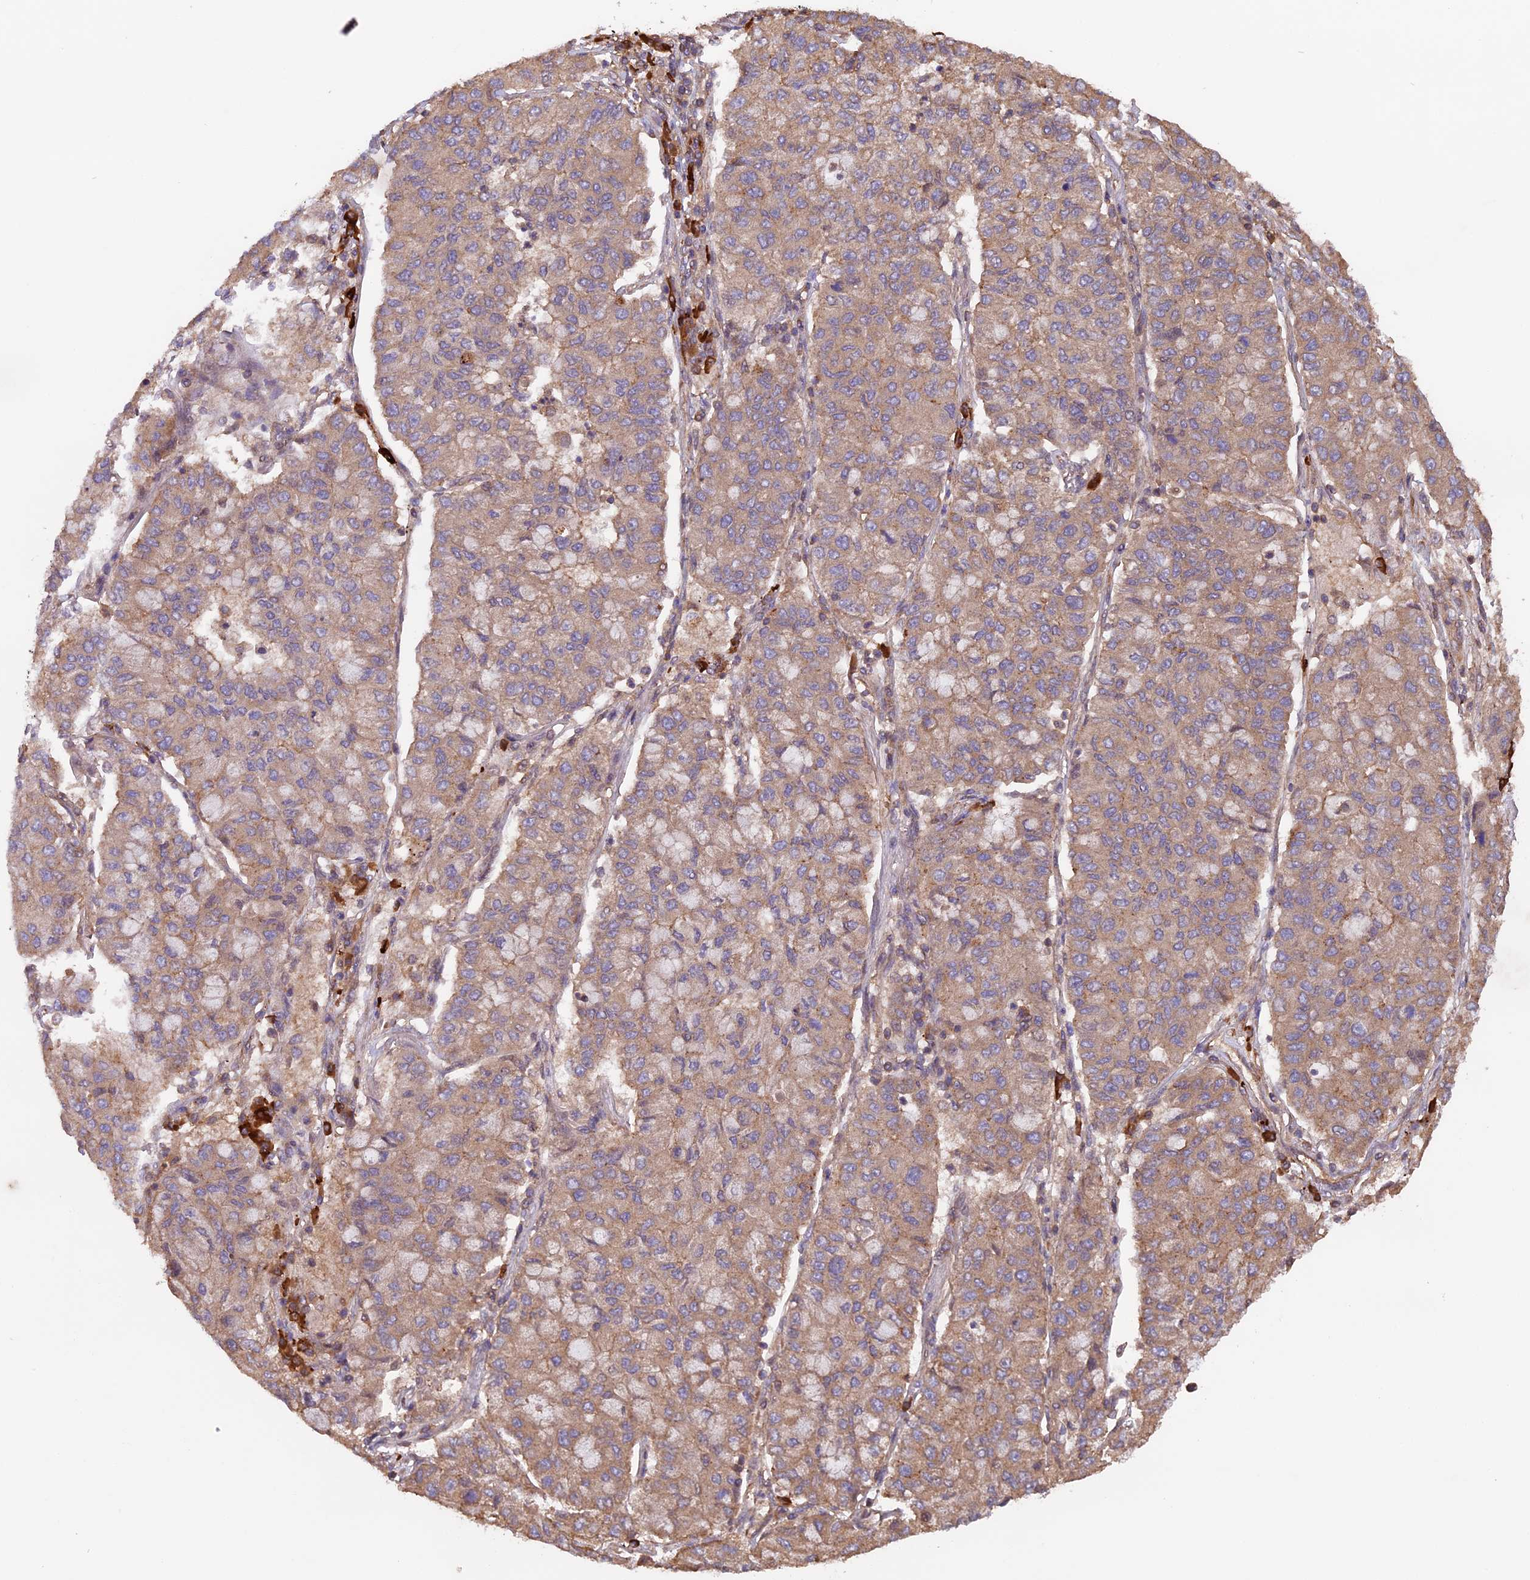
{"staining": {"intensity": "weak", "quantity": ">75%", "location": "cytoplasmic/membranous"}, "tissue": "lung cancer", "cell_type": "Tumor cells", "image_type": "cancer", "snomed": [{"axis": "morphology", "description": "Squamous cell carcinoma, NOS"}, {"axis": "topography", "description": "Lung"}], "caption": "Squamous cell carcinoma (lung) stained for a protein shows weak cytoplasmic/membranous positivity in tumor cells.", "gene": "GAS8", "patient": {"sex": "male", "age": 74}}